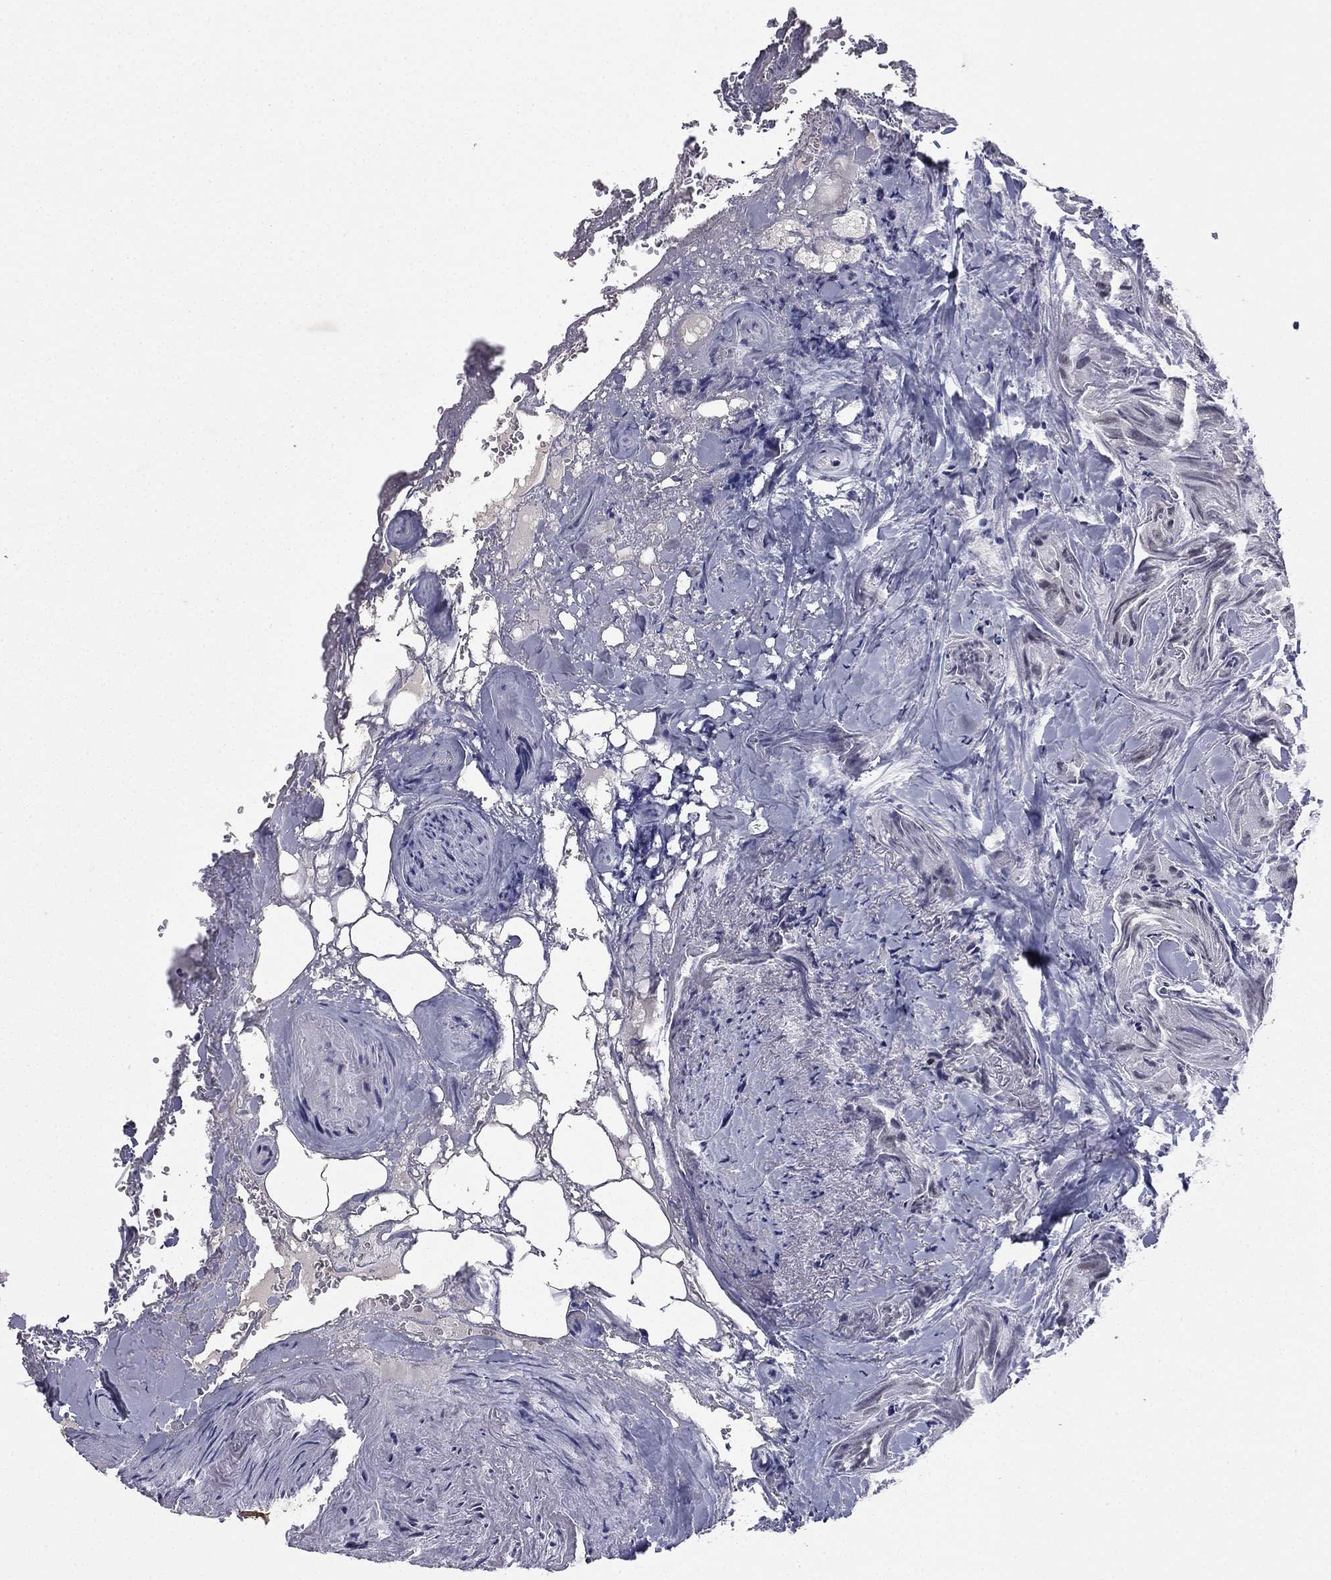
{"staining": {"intensity": "negative", "quantity": "none", "location": "none"}, "tissue": "thyroid cancer", "cell_type": "Tumor cells", "image_type": "cancer", "snomed": [{"axis": "morphology", "description": "Normal tissue, NOS"}, {"axis": "morphology", "description": "Papillary adenocarcinoma, NOS"}, {"axis": "topography", "description": "Thyroid gland"}], "caption": "High power microscopy histopathology image of an immunohistochemistry (IHC) histopathology image of thyroid papillary adenocarcinoma, revealing no significant positivity in tumor cells.", "gene": "RARB", "patient": {"sex": "female", "age": 66}}